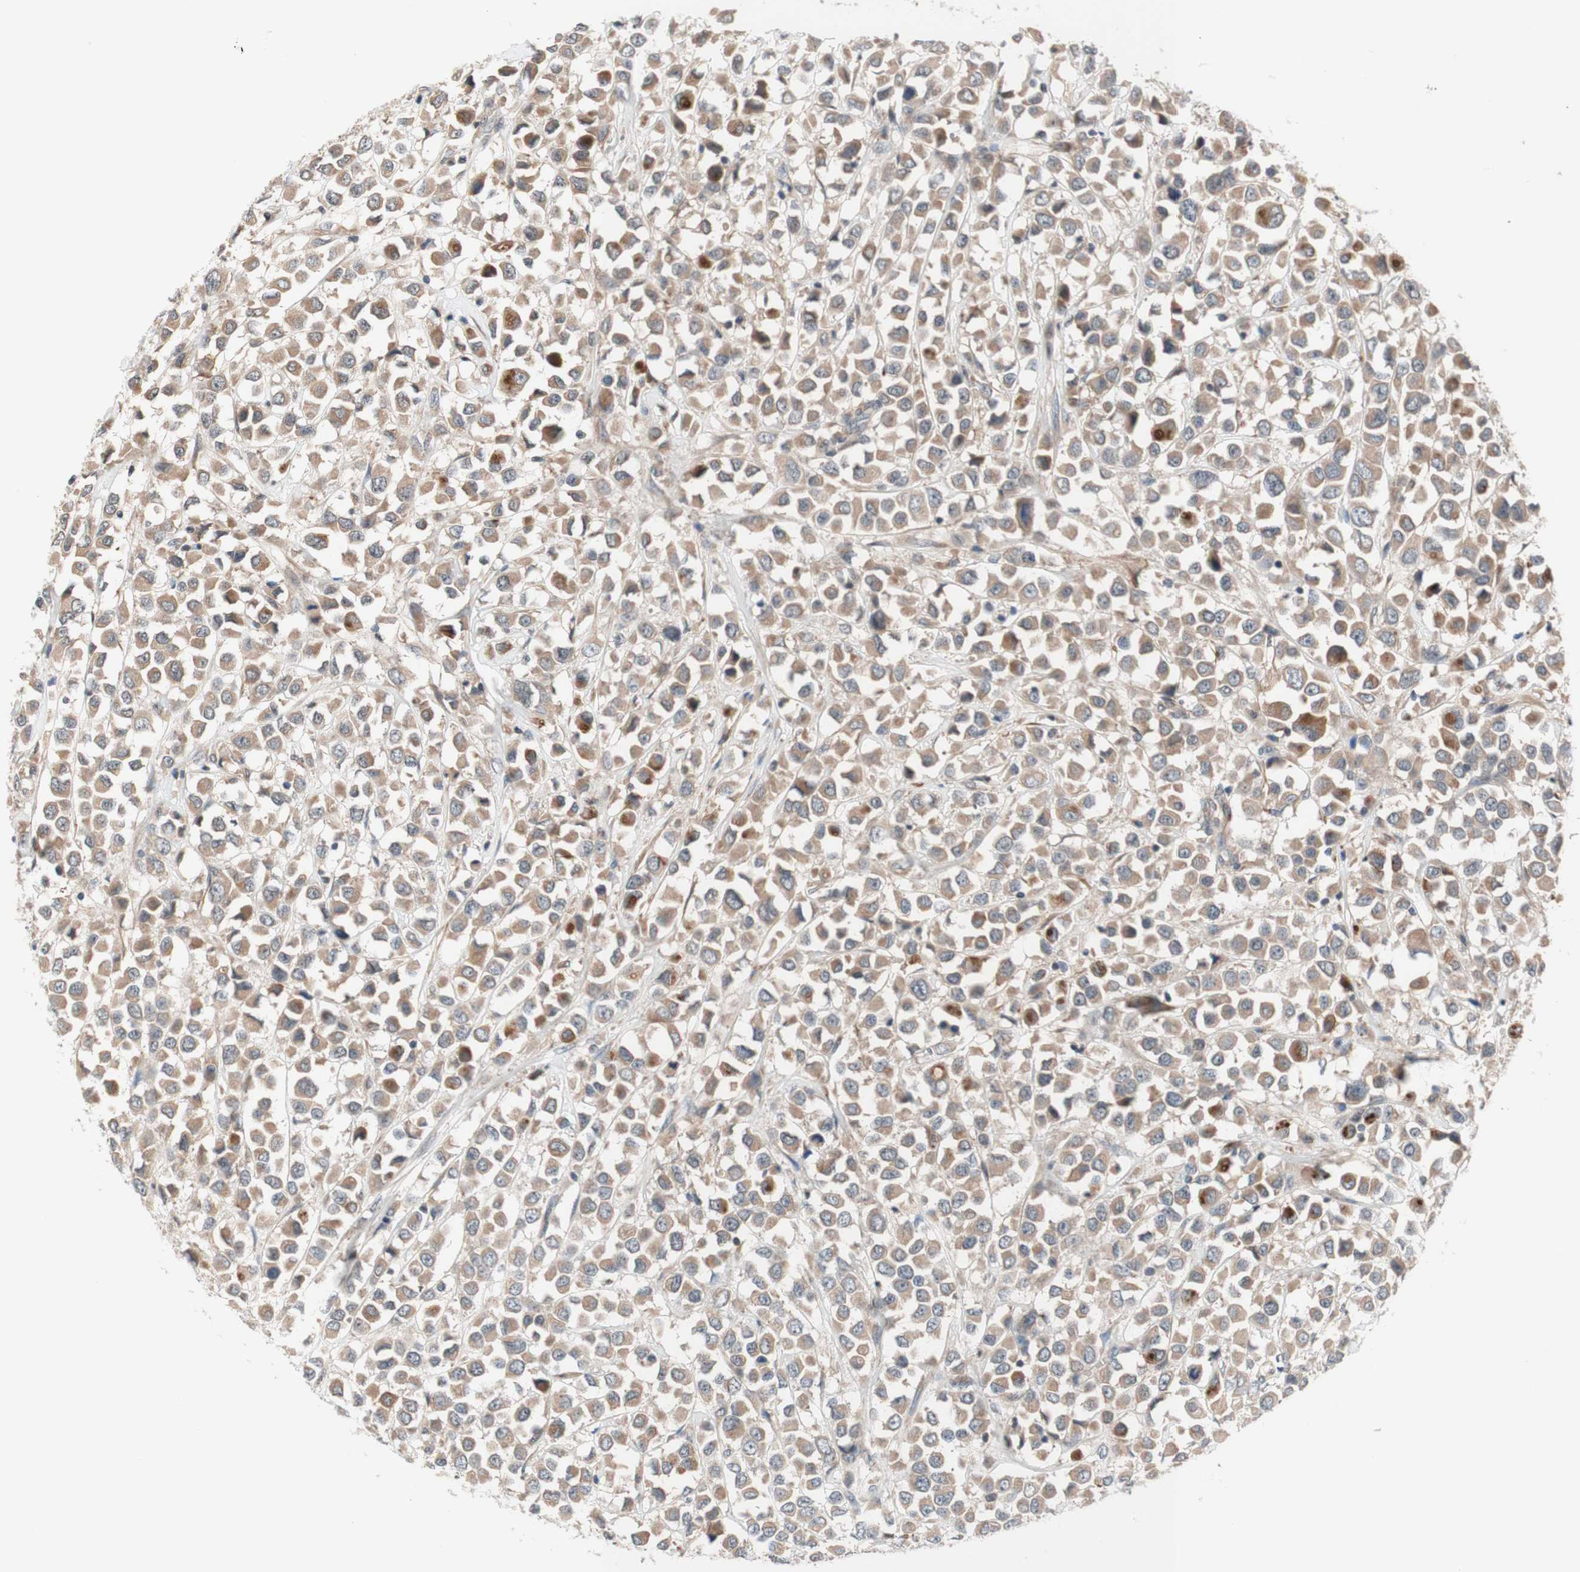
{"staining": {"intensity": "moderate", "quantity": ">75%", "location": "cytoplasmic/membranous"}, "tissue": "breast cancer", "cell_type": "Tumor cells", "image_type": "cancer", "snomed": [{"axis": "morphology", "description": "Duct carcinoma"}, {"axis": "topography", "description": "Breast"}], "caption": "A high-resolution photomicrograph shows immunohistochemistry (IHC) staining of breast cancer, which shows moderate cytoplasmic/membranous positivity in approximately >75% of tumor cells.", "gene": "CD55", "patient": {"sex": "female", "age": 61}}